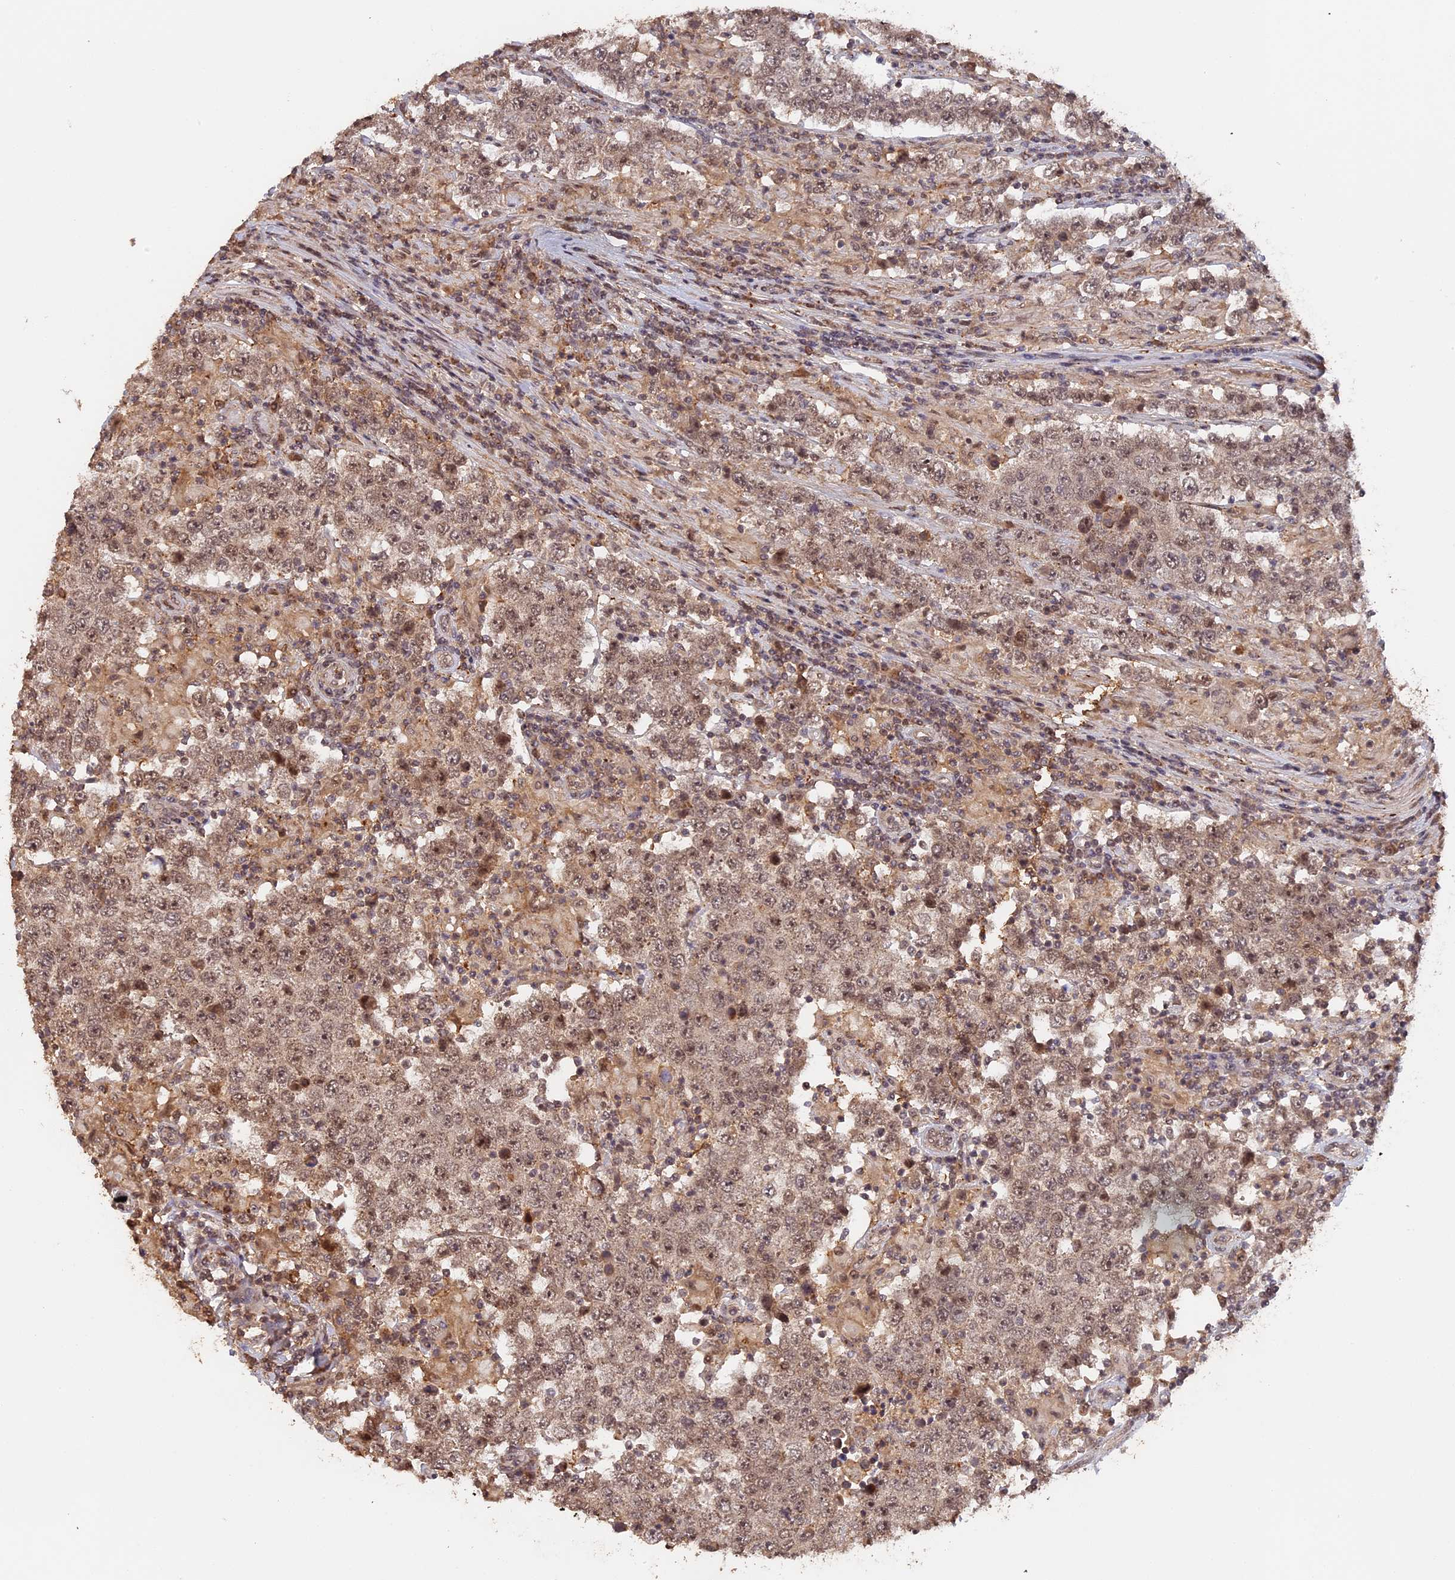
{"staining": {"intensity": "moderate", "quantity": ">75%", "location": "nuclear"}, "tissue": "testis cancer", "cell_type": "Tumor cells", "image_type": "cancer", "snomed": [{"axis": "morphology", "description": "Normal tissue, NOS"}, {"axis": "morphology", "description": "Urothelial carcinoma, High grade"}, {"axis": "morphology", "description": "Seminoma, NOS"}, {"axis": "morphology", "description": "Carcinoma, Embryonal, NOS"}, {"axis": "topography", "description": "Urinary bladder"}, {"axis": "topography", "description": "Testis"}], "caption": "Testis seminoma was stained to show a protein in brown. There is medium levels of moderate nuclear staining in approximately >75% of tumor cells. (DAB IHC, brown staining for protein, blue staining for nuclei).", "gene": "MYBL2", "patient": {"sex": "male", "age": 41}}